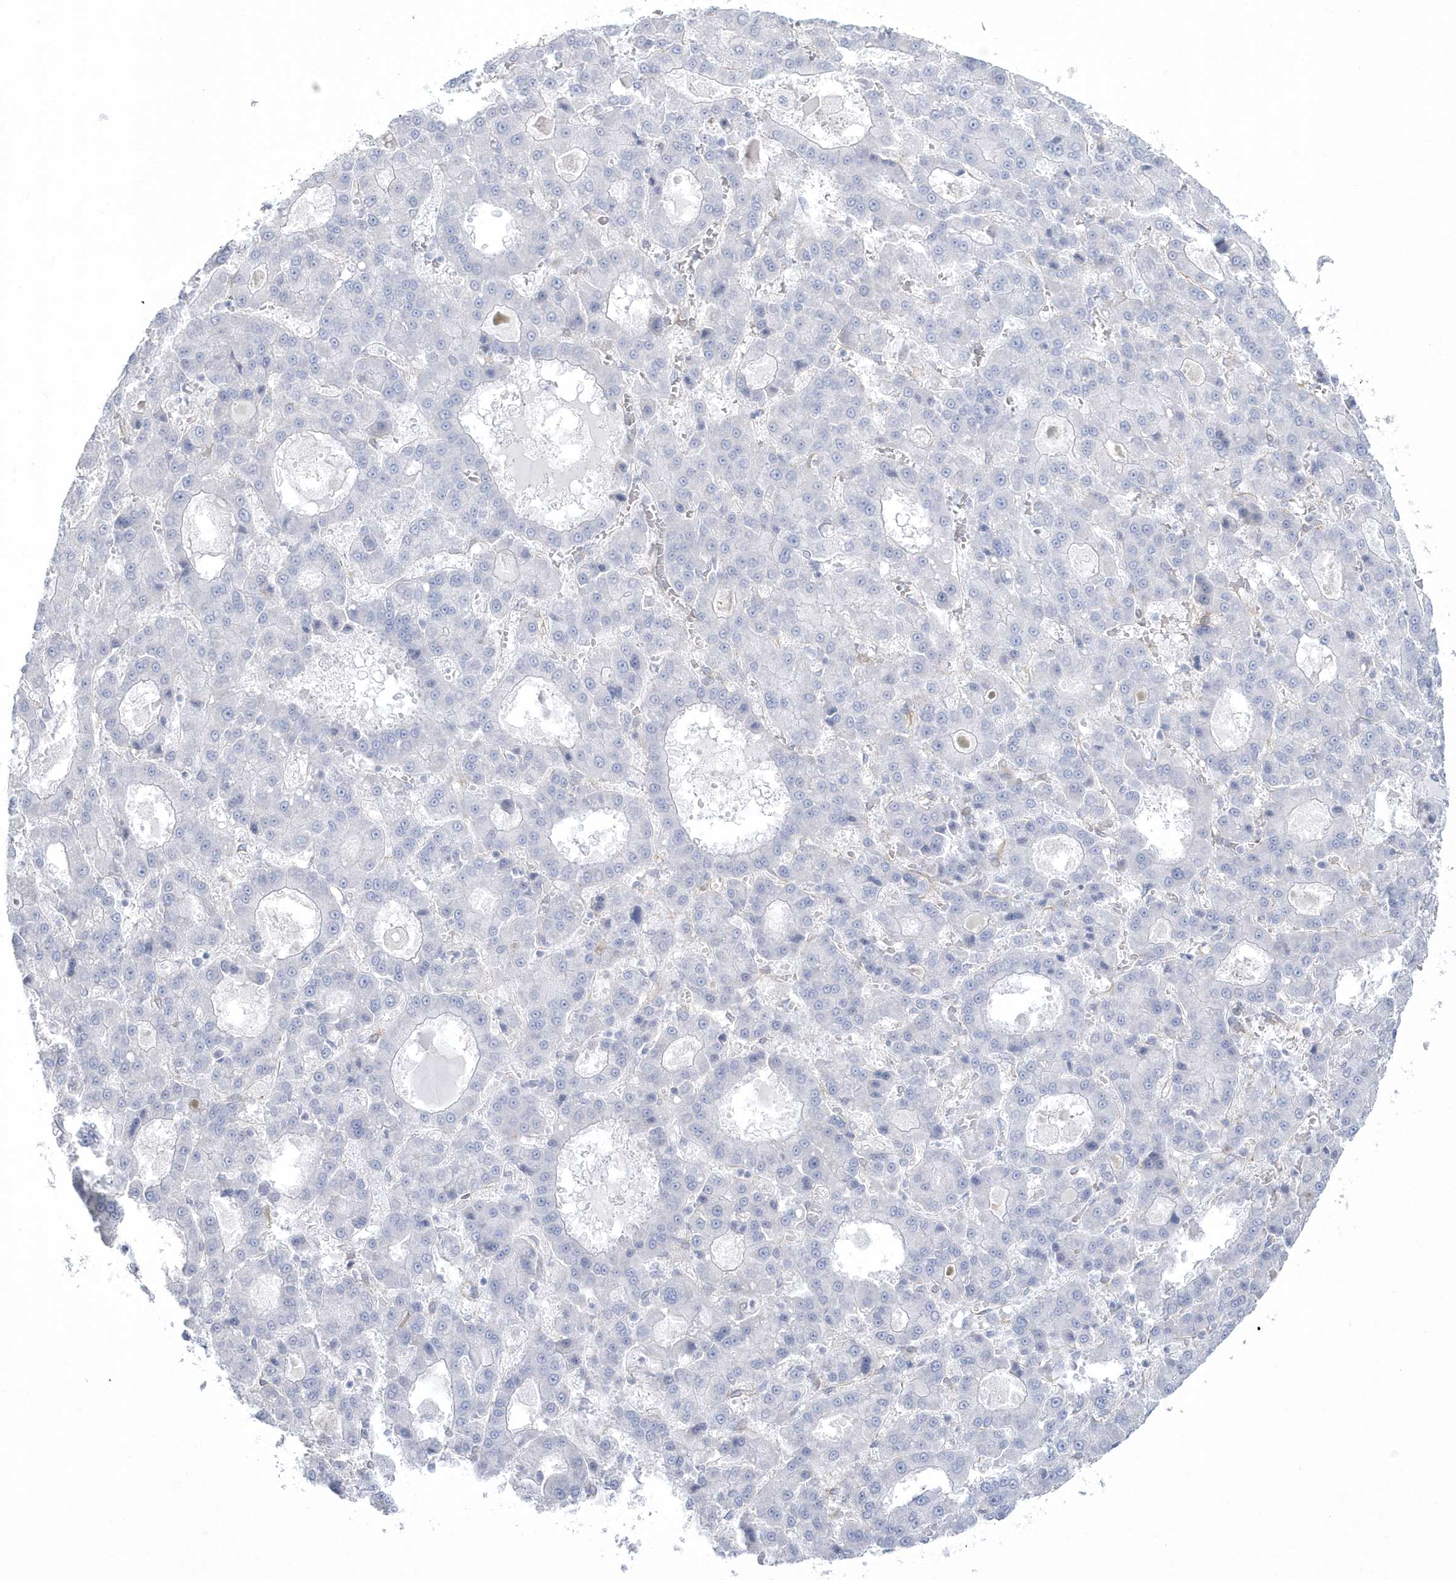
{"staining": {"intensity": "negative", "quantity": "none", "location": "none"}, "tissue": "liver cancer", "cell_type": "Tumor cells", "image_type": "cancer", "snomed": [{"axis": "morphology", "description": "Carcinoma, Hepatocellular, NOS"}, {"axis": "topography", "description": "Liver"}], "caption": "Immunohistochemistry of liver cancer (hepatocellular carcinoma) displays no positivity in tumor cells. Brightfield microscopy of immunohistochemistry stained with DAB (3,3'-diaminobenzidine) (brown) and hematoxylin (blue), captured at high magnification.", "gene": "WDR27", "patient": {"sex": "male", "age": 70}}